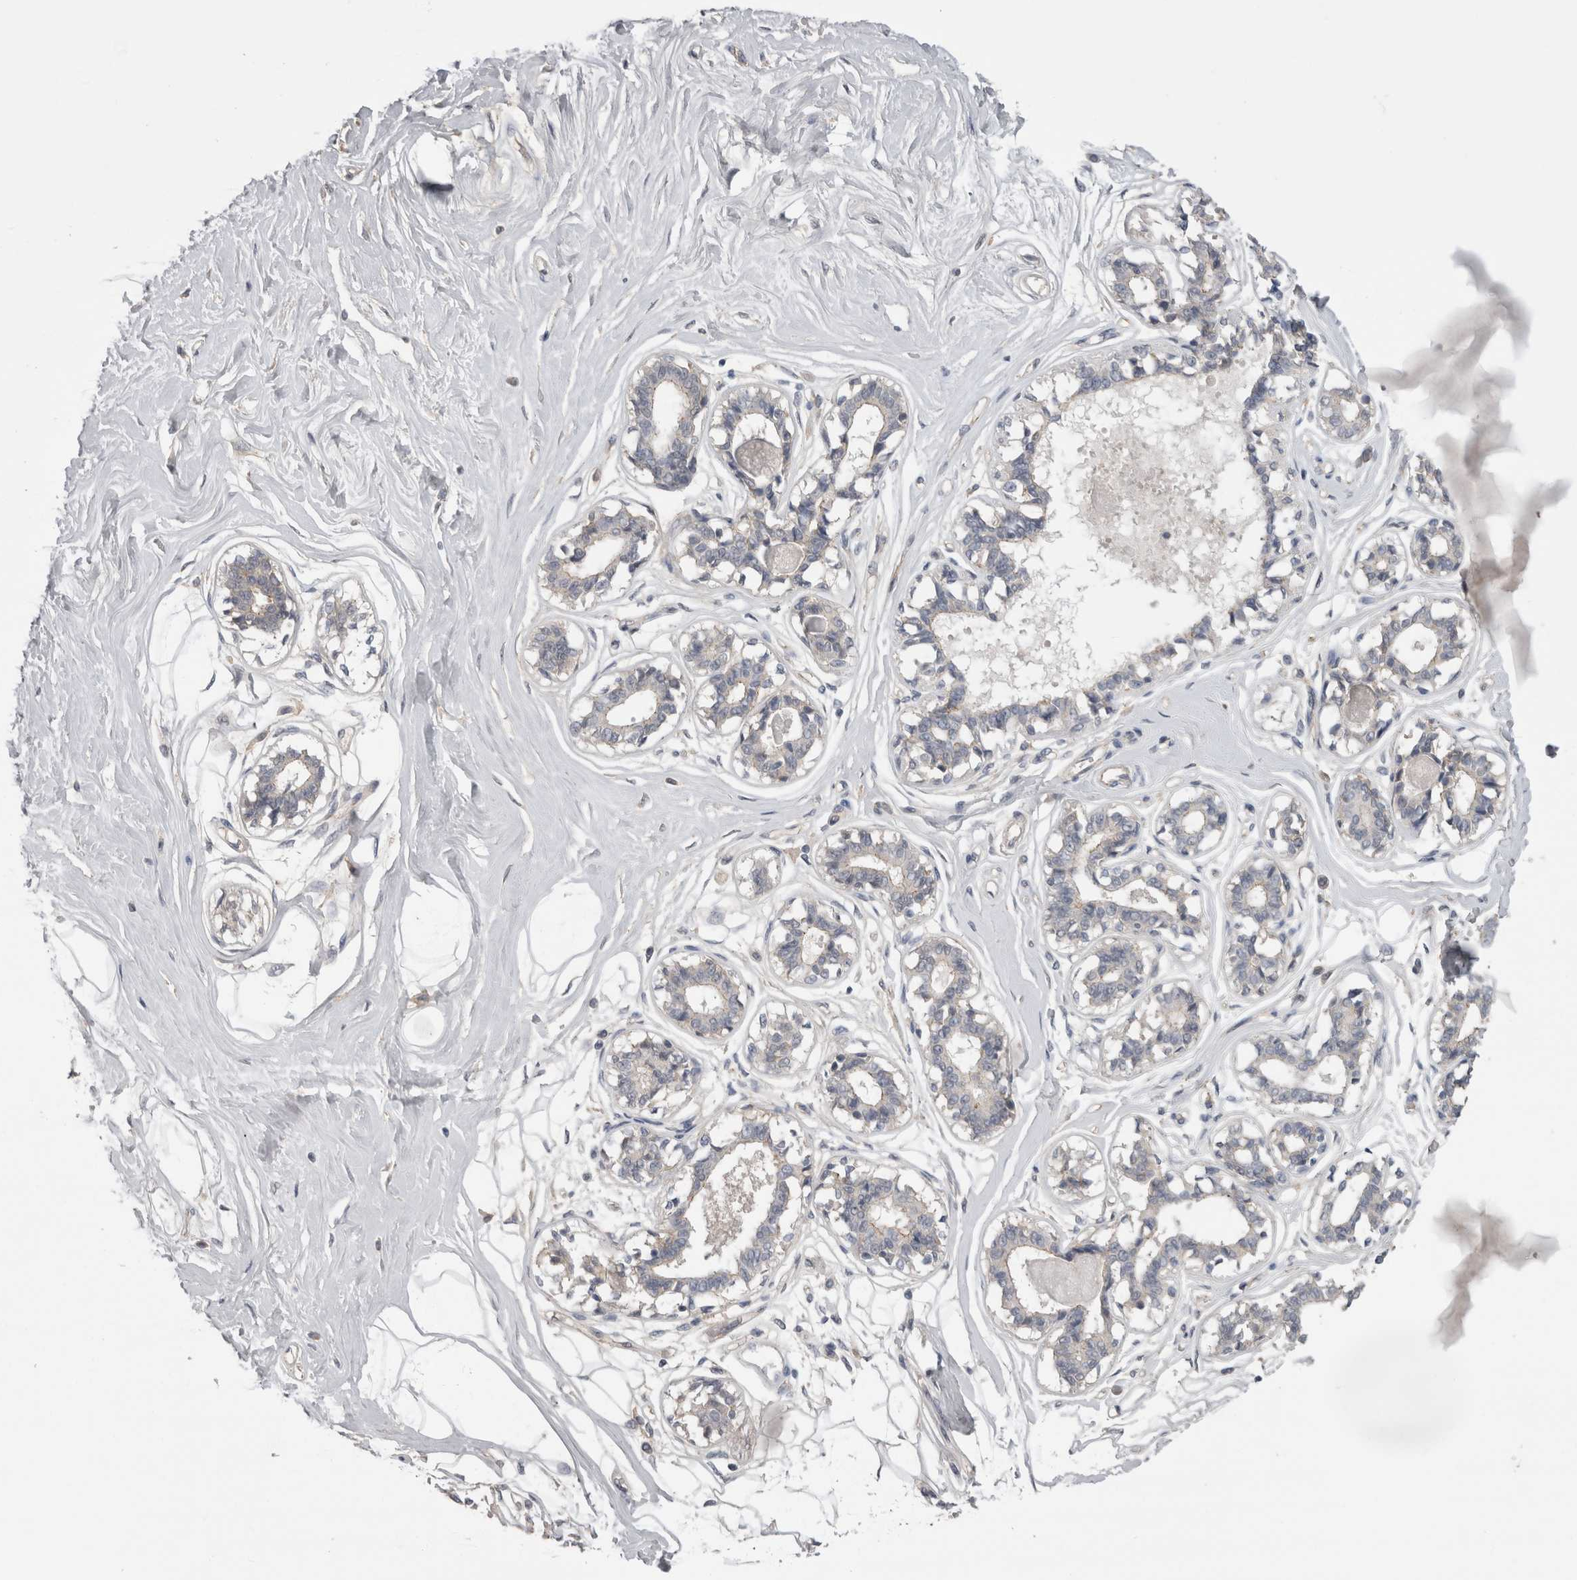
{"staining": {"intensity": "negative", "quantity": "none", "location": "none"}, "tissue": "breast", "cell_type": "Adipocytes", "image_type": "normal", "snomed": [{"axis": "morphology", "description": "Normal tissue, NOS"}, {"axis": "topography", "description": "Breast"}], "caption": "Immunohistochemical staining of benign breast shows no significant staining in adipocytes. (IHC, brightfield microscopy, high magnification).", "gene": "NECTIN2", "patient": {"sex": "female", "age": 45}}